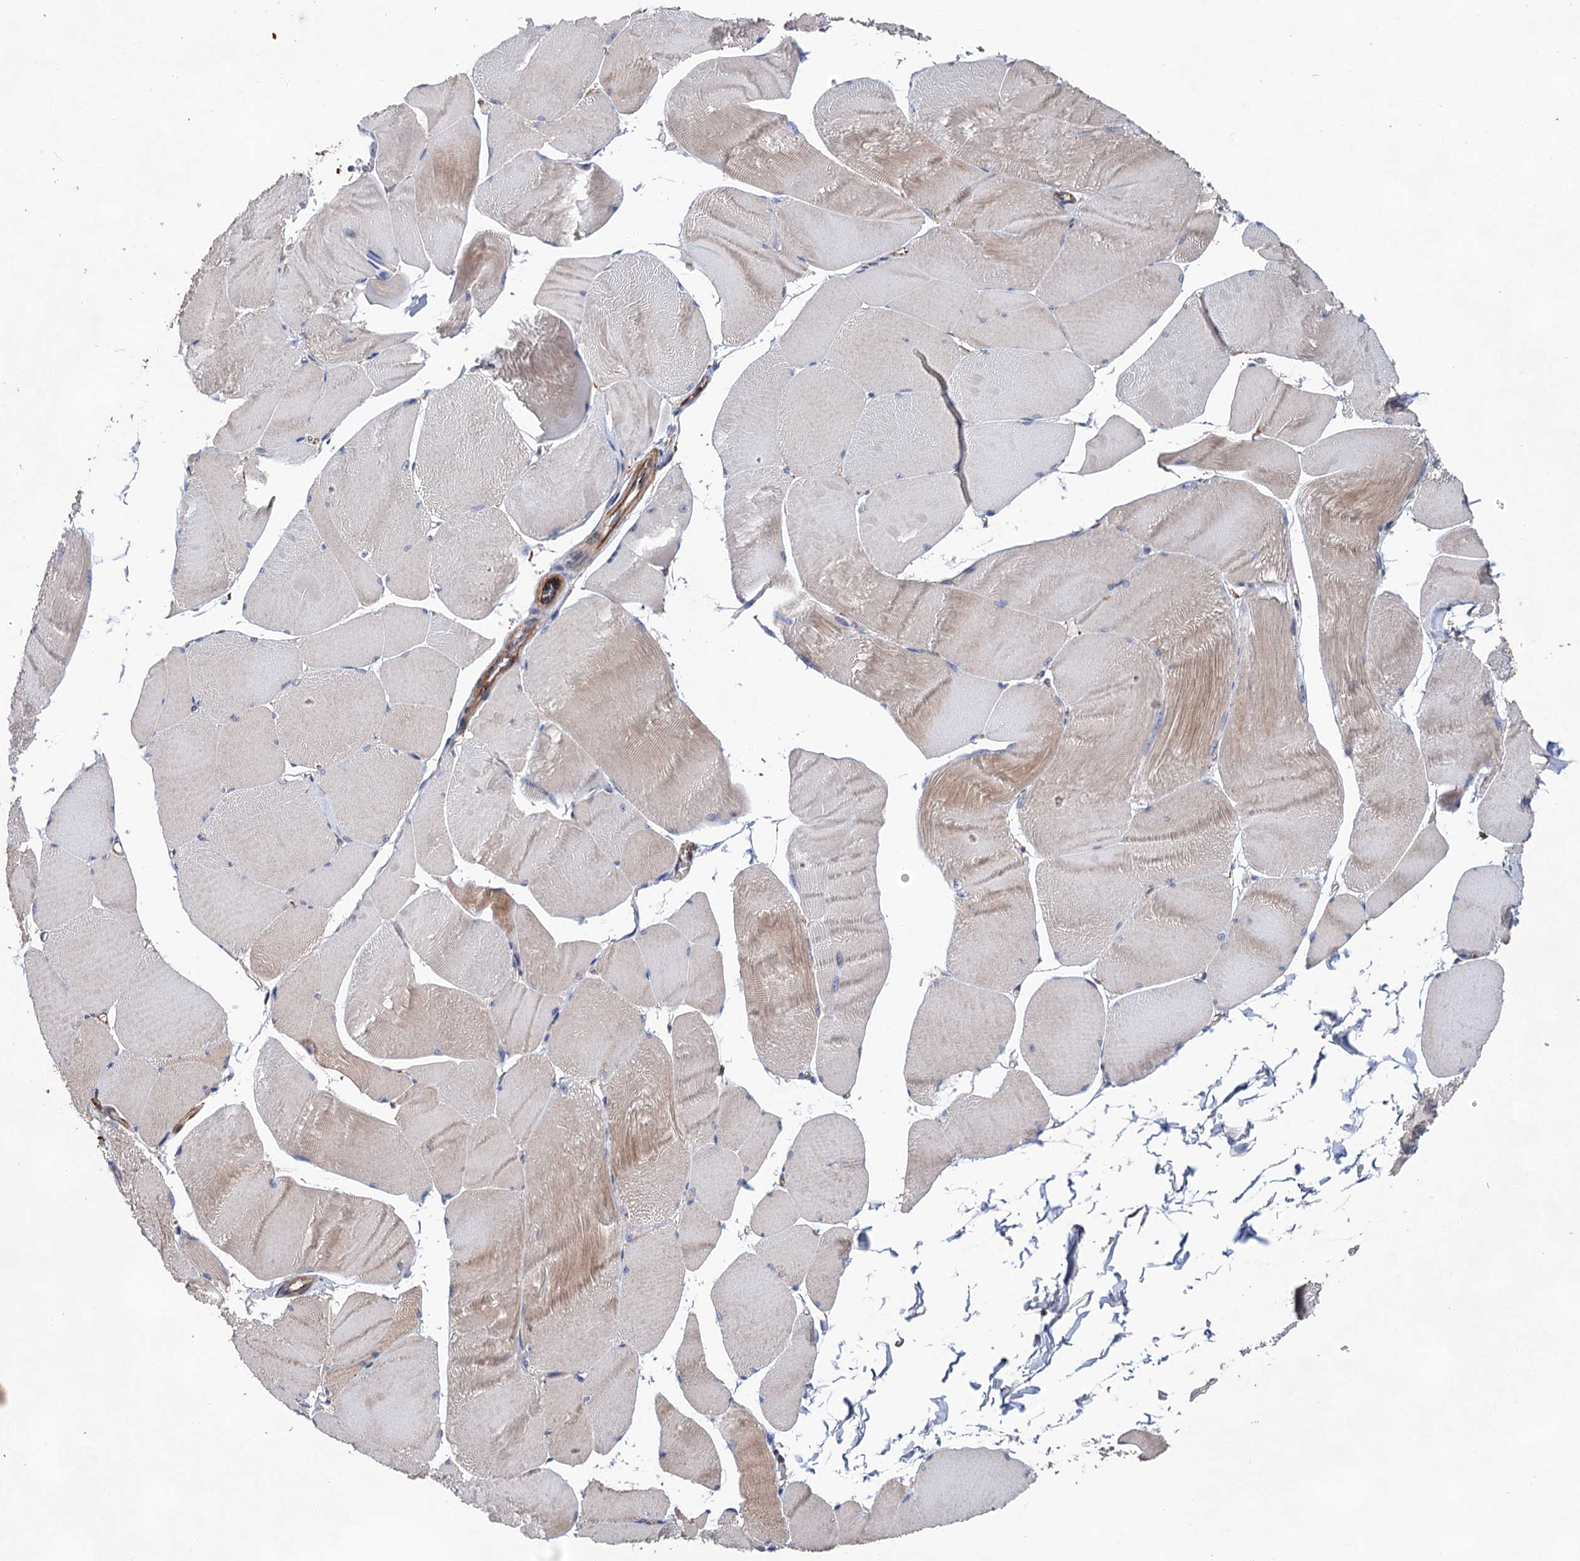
{"staining": {"intensity": "moderate", "quantity": "25%-75%", "location": "cytoplasmic/membranous"}, "tissue": "skeletal muscle", "cell_type": "Myocytes", "image_type": "normal", "snomed": [{"axis": "morphology", "description": "Normal tissue, NOS"}, {"axis": "morphology", "description": "Basal cell carcinoma"}, {"axis": "topography", "description": "Skeletal muscle"}], "caption": "Skeletal muscle stained with DAB (3,3'-diaminobenzidine) IHC demonstrates medium levels of moderate cytoplasmic/membranous positivity in about 25%-75% of myocytes.", "gene": "TMTC3", "patient": {"sex": "female", "age": 64}}